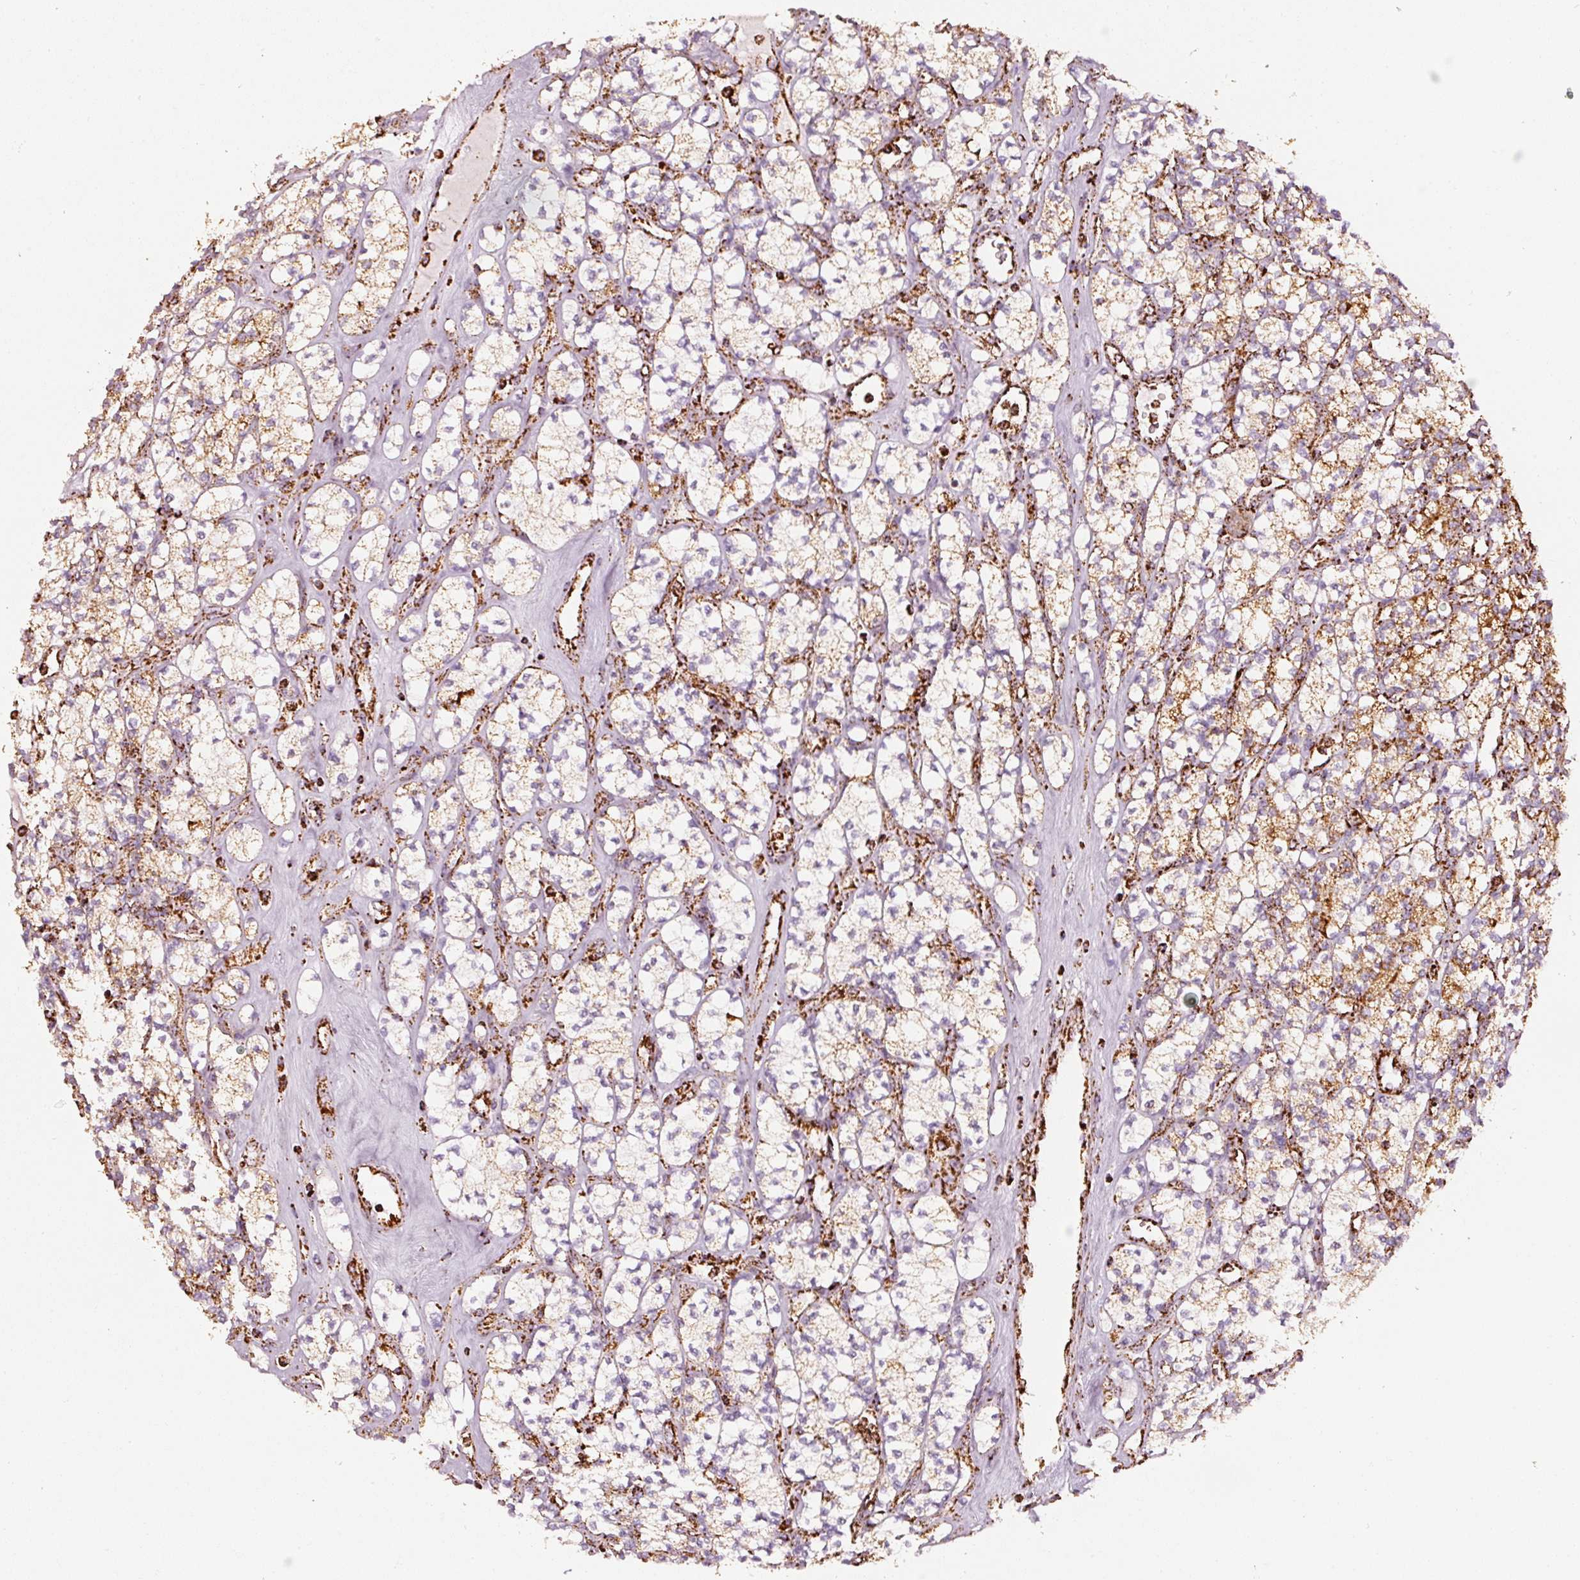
{"staining": {"intensity": "moderate", "quantity": ">75%", "location": "cytoplasmic/membranous"}, "tissue": "renal cancer", "cell_type": "Tumor cells", "image_type": "cancer", "snomed": [{"axis": "morphology", "description": "Adenocarcinoma, NOS"}, {"axis": "topography", "description": "Kidney"}], "caption": "Immunohistochemical staining of human renal cancer (adenocarcinoma) shows medium levels of moderate cytoplasmic/membranous protein positivity in about >75% of tumor cells.", "gene": "UQCRC1", "patient": {"sex": "male", "age": 77}}